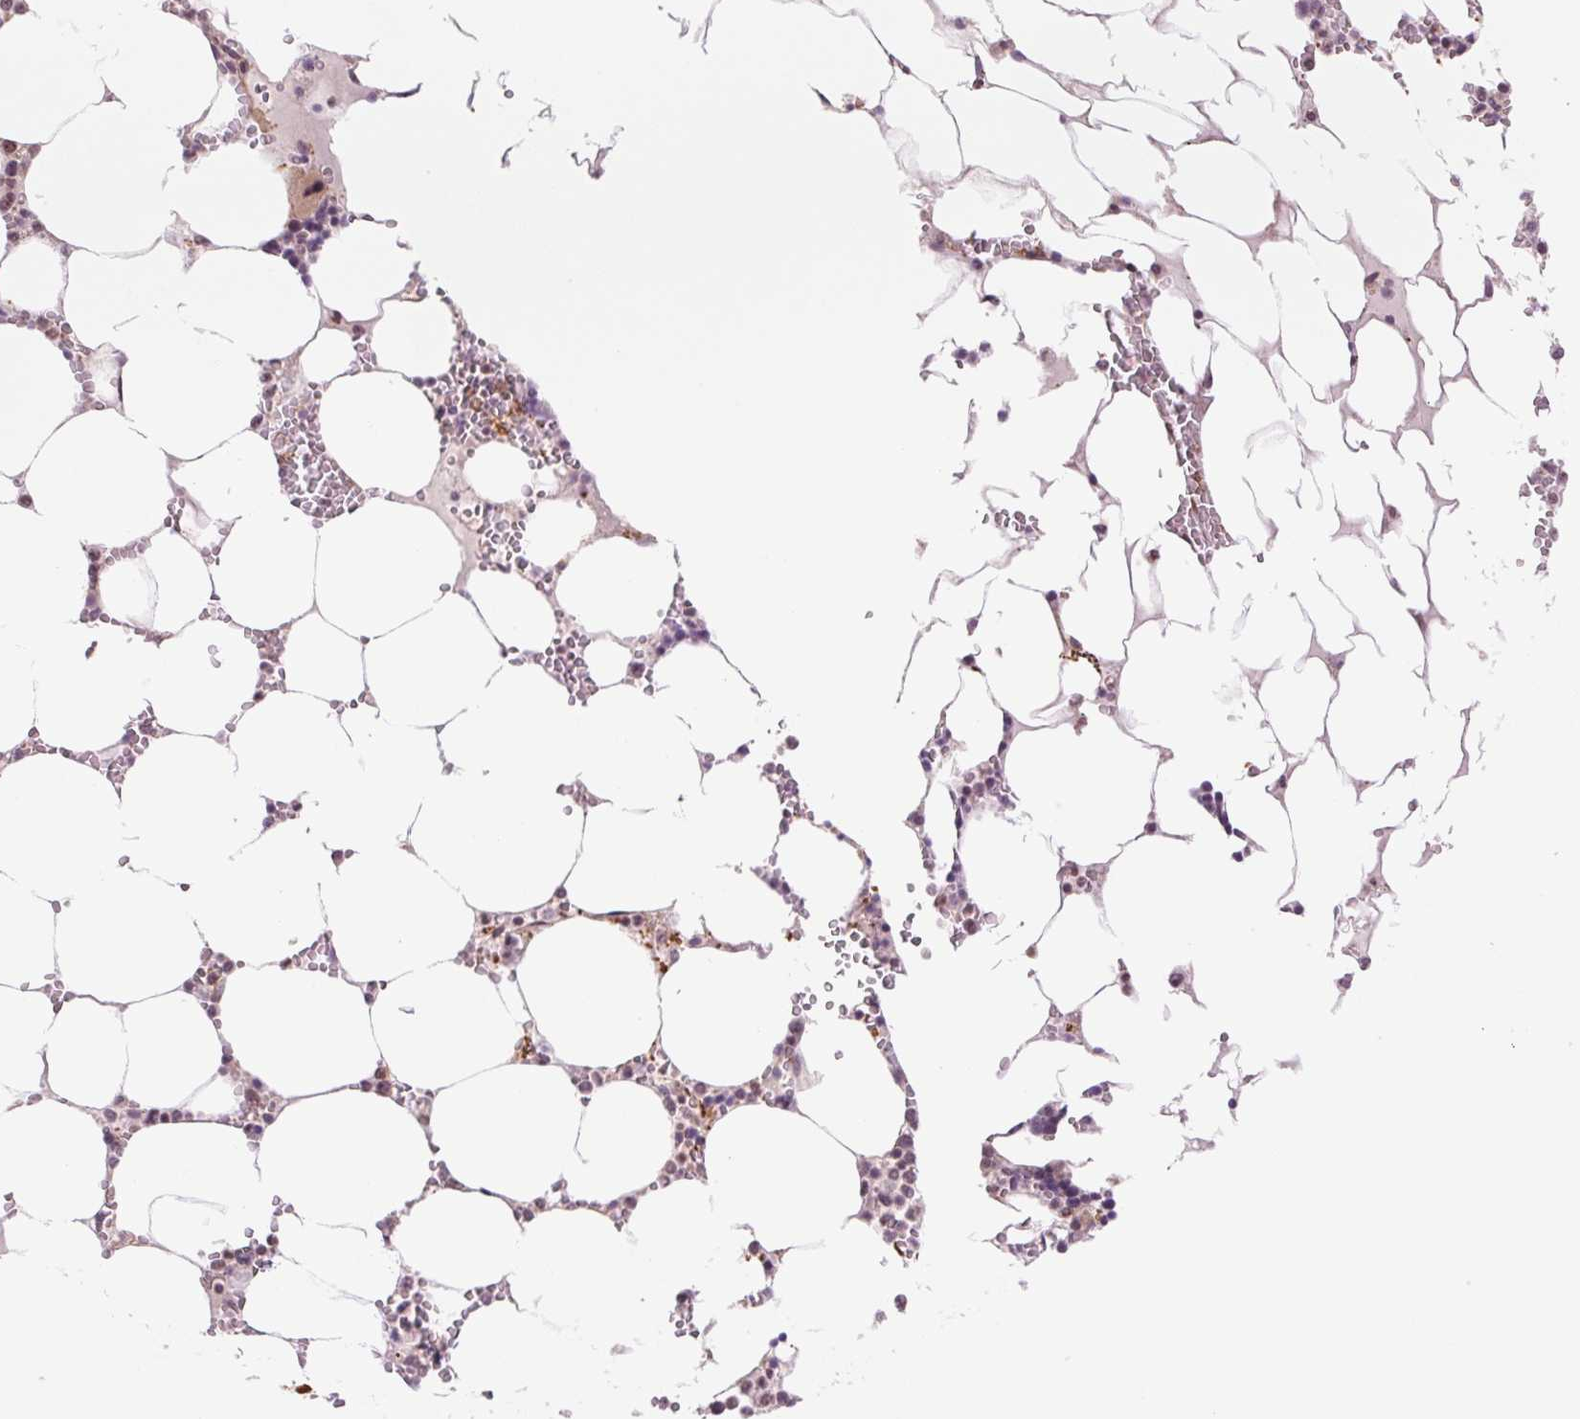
{"staining": {"intensity": "strong", "quantity": "25%-75%", "location": "cytoplasmic/membranous,nuclear"}, "tissue": "bone marrow", "cell_type": "Hematopoietic cells", "image_type": "normal", "snomed": [{"axis": "morphology", "description": "Normal tissue, NOS"}, {"axis": "topography", "description": "Bone marrow"}], "caption": "A micrograph of human bone marrow stained for a protein exhibits strong cytoplasmic/membranous,nuclear brown staining in hematopoietic cells. Immunohistochemistry (ihc) stains the protein in brown and the nuclei are stained blue.", "gene": "CWC25", "patient": {"sex": "male", "age": 64}}